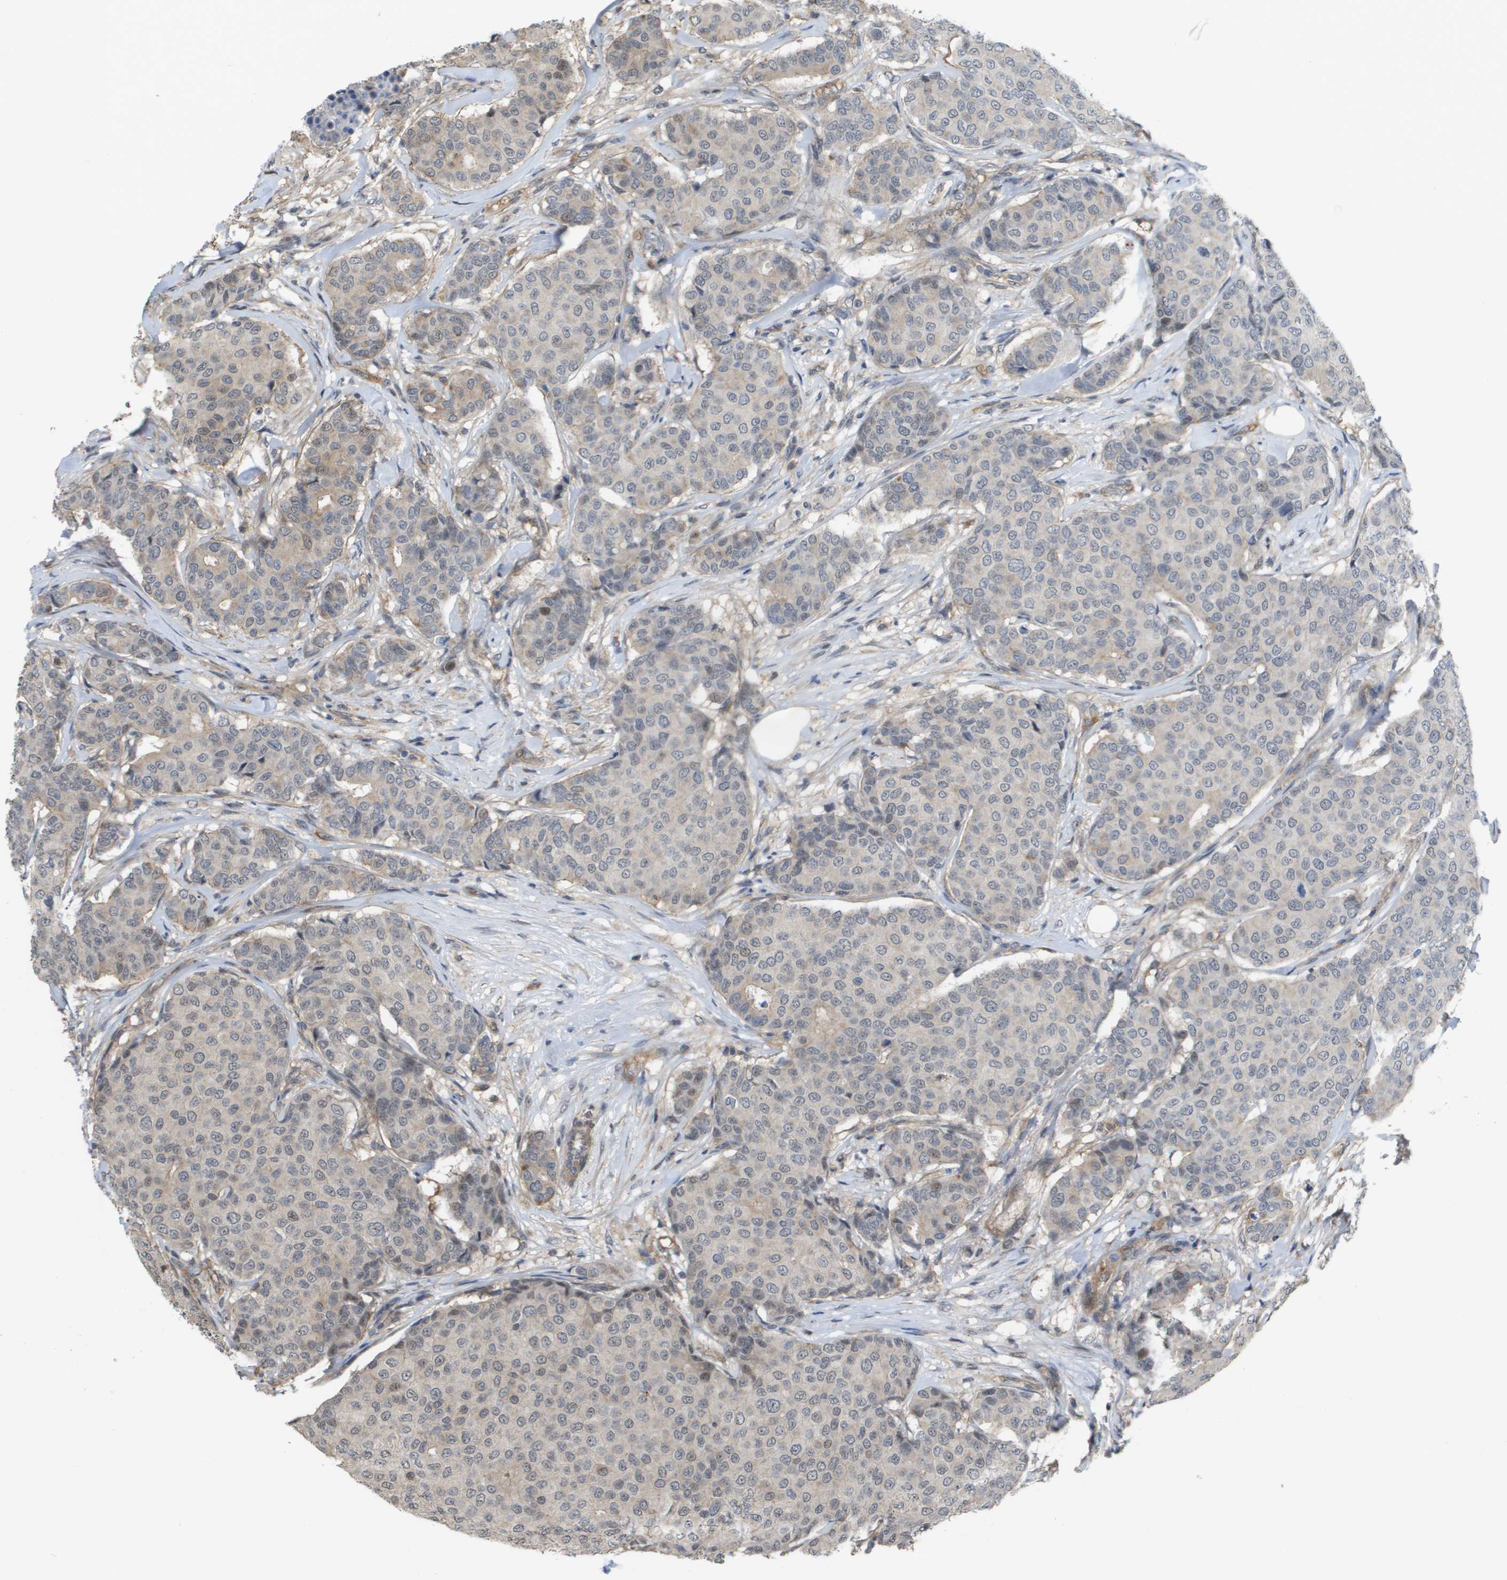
{"staining": {"intensity": "weak", "quantity": "<25%", "location": "nuclear"}, "tissue": "breast cancer", "cell_type": "Tumor cells", "image_type": "cancer", "snomed": [{"axis": "morphology", "description": "Duct carcinoma"}, {"axis": "topography", "description": "Breast"}], "caption": "DAB (3,3'-diaminobenzidine) immunohistochemical staining of breast cancer (infiltrating ductal carcinoma) displays no significant staining in tumor cells.", "gene": "RNF112", "patient": {"sex": "female", "age": 75}}